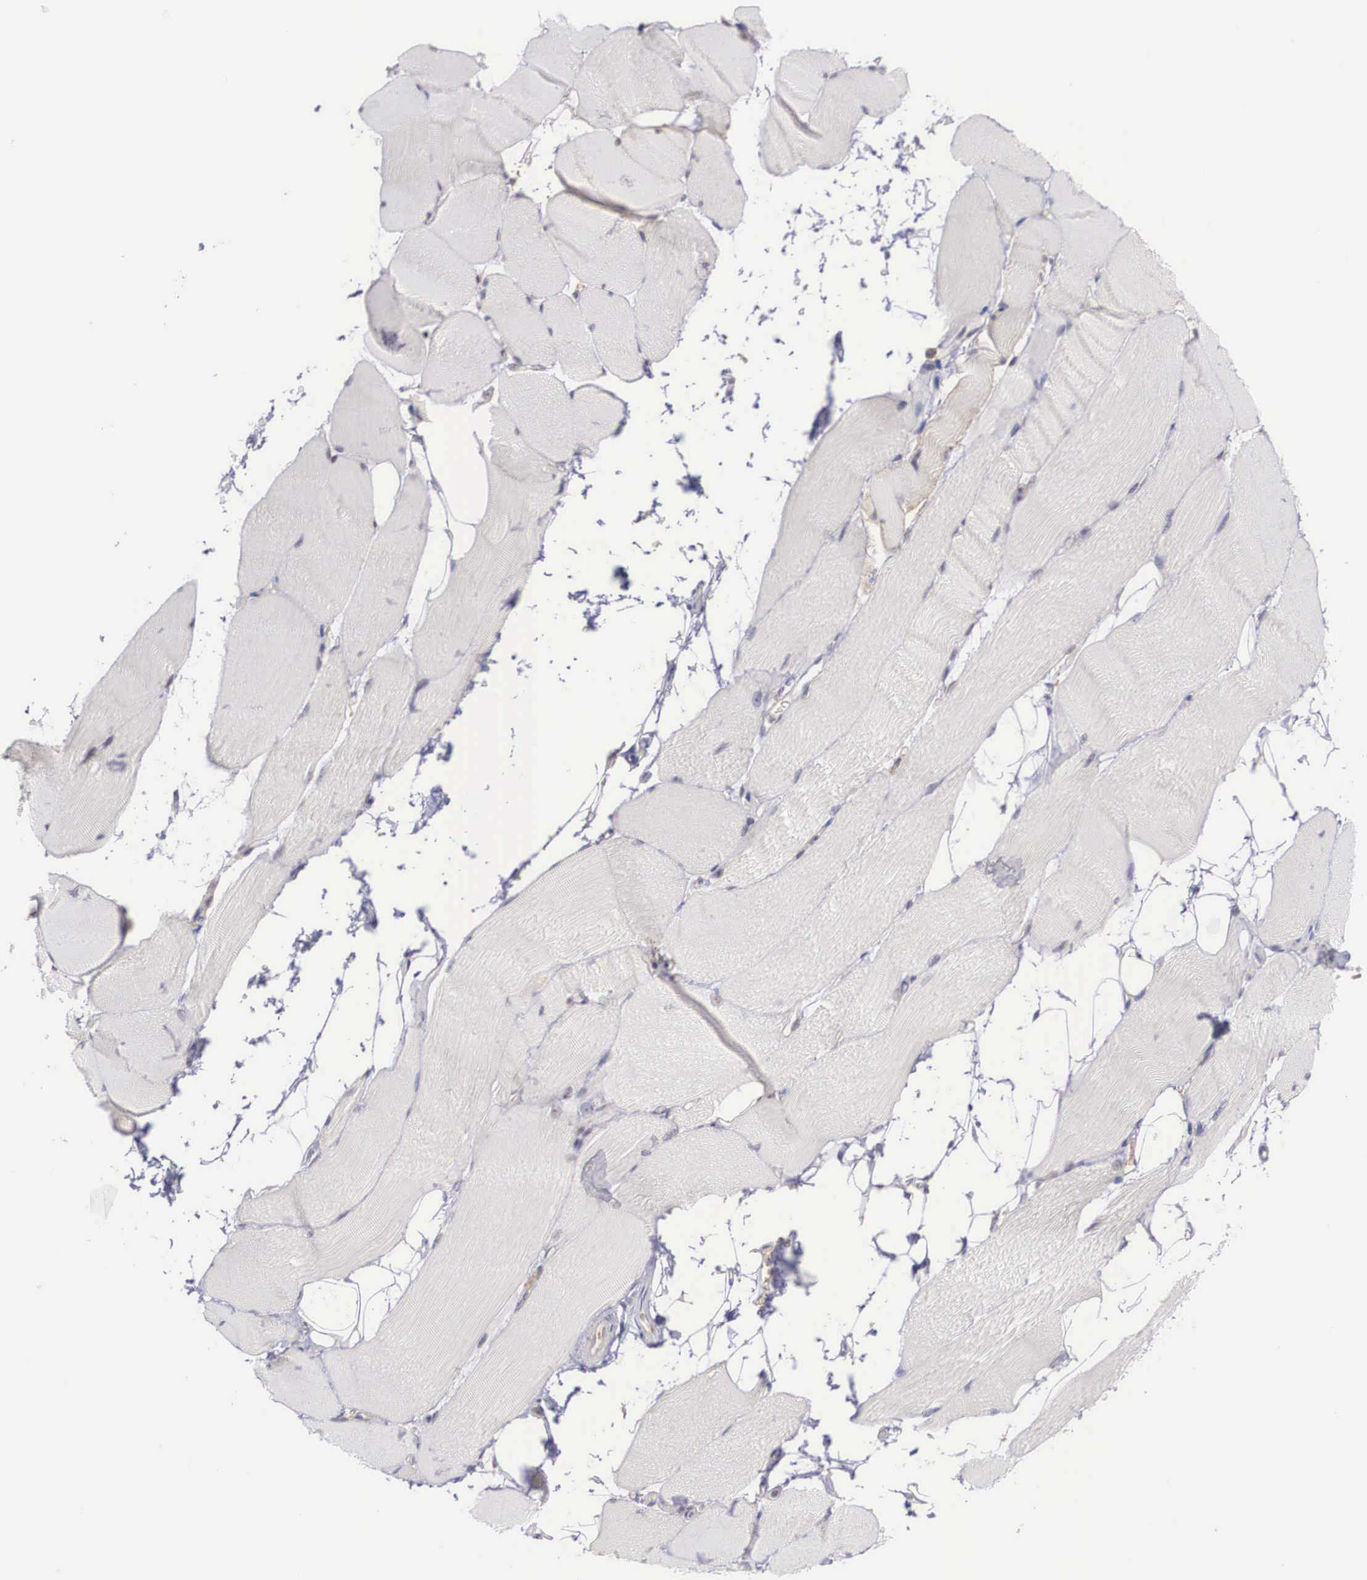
{"staining": {"intensity": "negative", "quantity": "none", "location": "none"}, "tissue": "skeletal muscle", "cell_type": "Myocytes", "image_type": "normal", "snomed": [{"axis": "morphology", "description": "Normal tissue, NOS"}, {"axis": "topography", "description": "Skeletal muscle"}, {"axis": "topography", "description": "Parathyroid gland"}], "caption": "High power microscopy image of an IHC image of benign skeletal muscle, revealing no significant positivity in myocytes.", "gene": "NR4A2", "patient": {"sex": "female", "age": 37}}